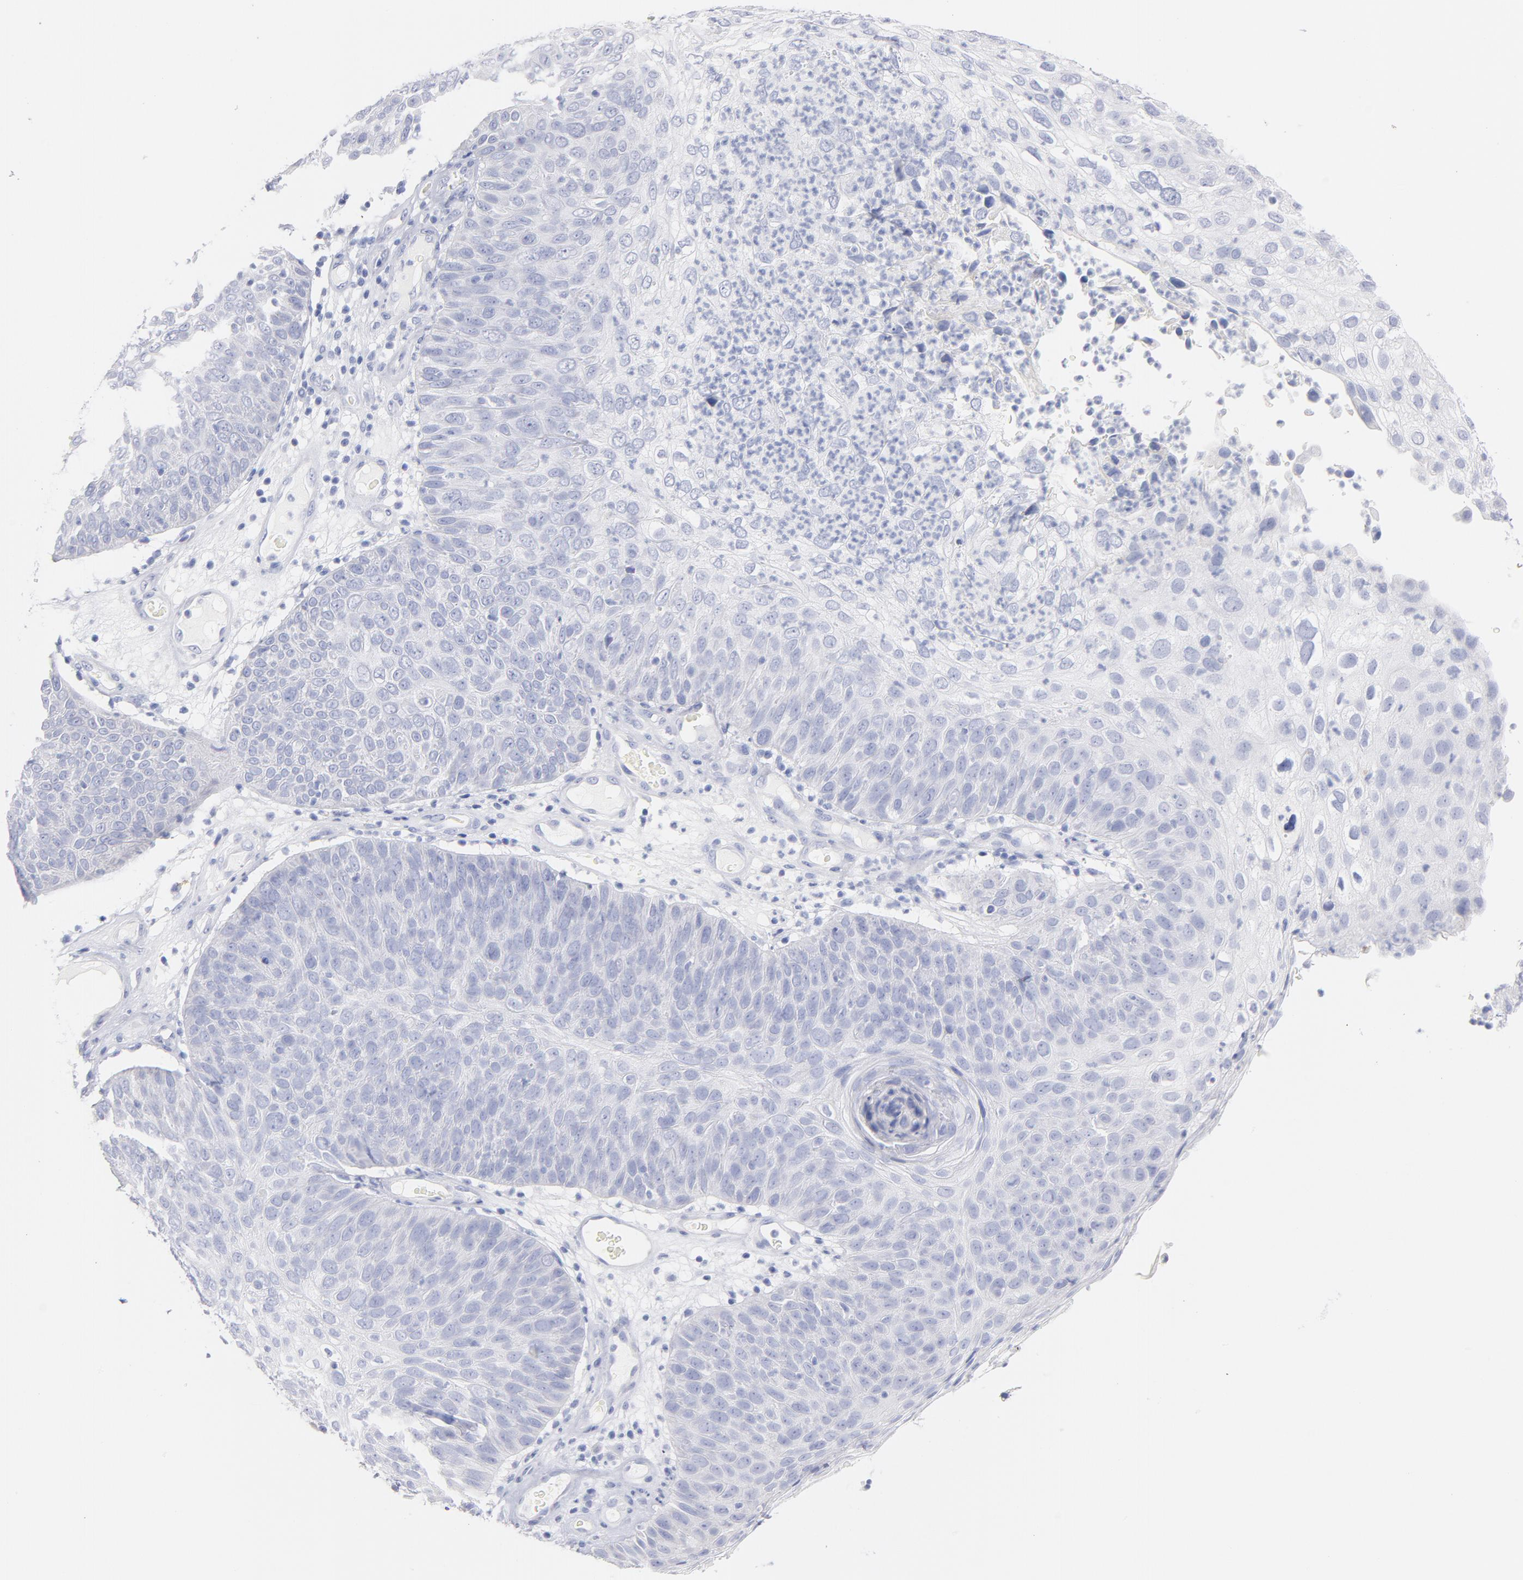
{"staining": {"intensity": "negative", "quantity": "none", "location": "none"}, "tissue": "skin cancer", "cell_type": "Tumor cells", "image_type": "cancer", "snomed": [{"axis": "morphology", "description": "Squamous cell carcinoma, NOS"}, {"axis": "topography", "description": "Skin"}], "caption": "High magnification brightfield microscopy of skin squamous cell carcinoma stained with DAB (3,3'-diaminobenzidine) (brown) and counterstained with hematoxylin (blue): tumor cells show no significant expression.", "gene": "SCGN", "patient": {"sex": "male", "age": 87}}